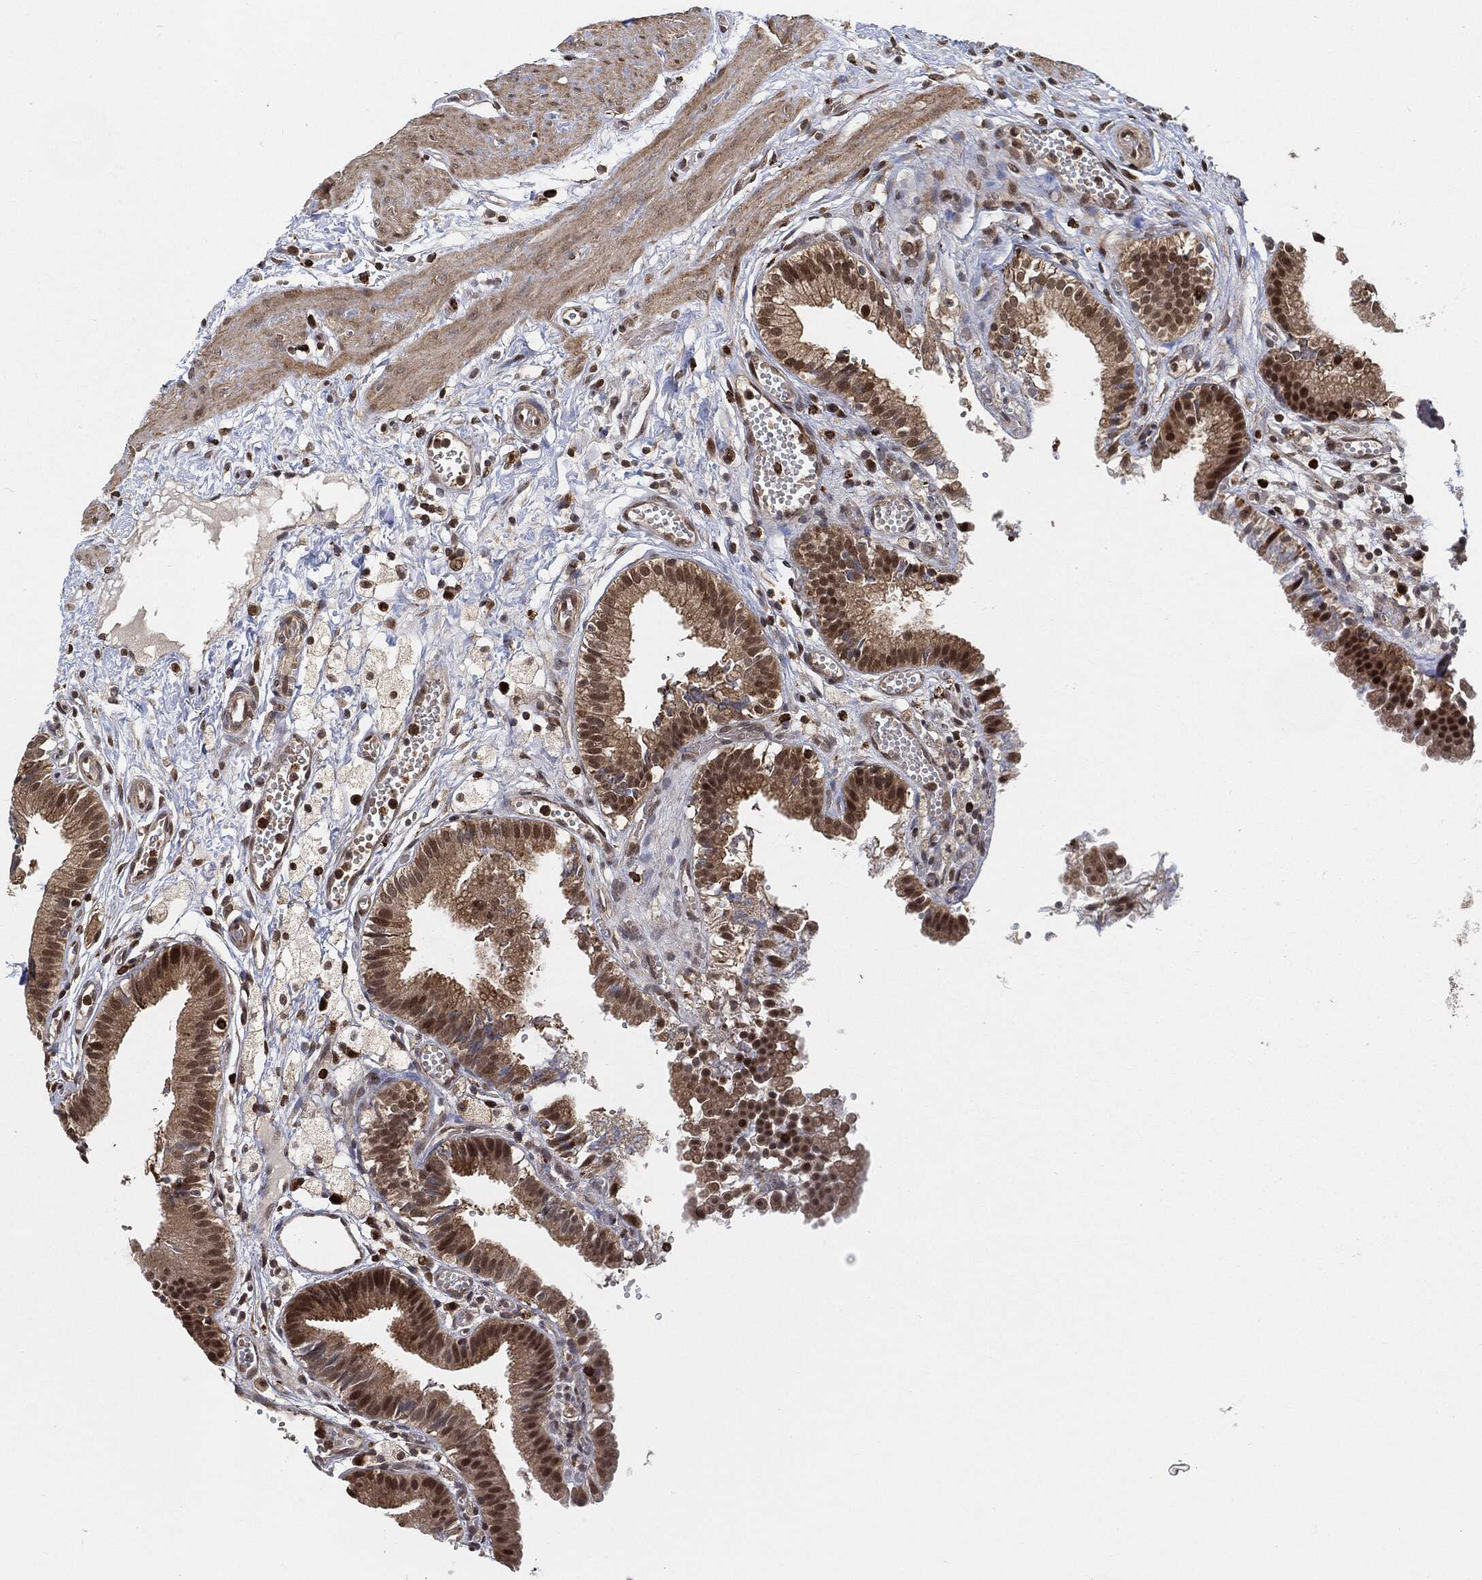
{"staining": {"intensity": "moderate", "quantity": ">75%", "location": "cytoplasmic/membranous,nuclear"}, "tissue": "gallbladder", "cell_type": "Glandular cells", "image_type": "normal", "snomed": [{"axis": "morphology", "description": "Normal tissue, NOS"}, {"axis": "topography", "description": "Gallbladder"}], "caption": "This is an image of immunohistochemistry staining of unremarkable gallbladder, which shows moderate expression in the cytoplasmic/membranous,nuclear of glandular cells.", "gene": "CUTA", "patient": {"sex": "female", "age": 24}}